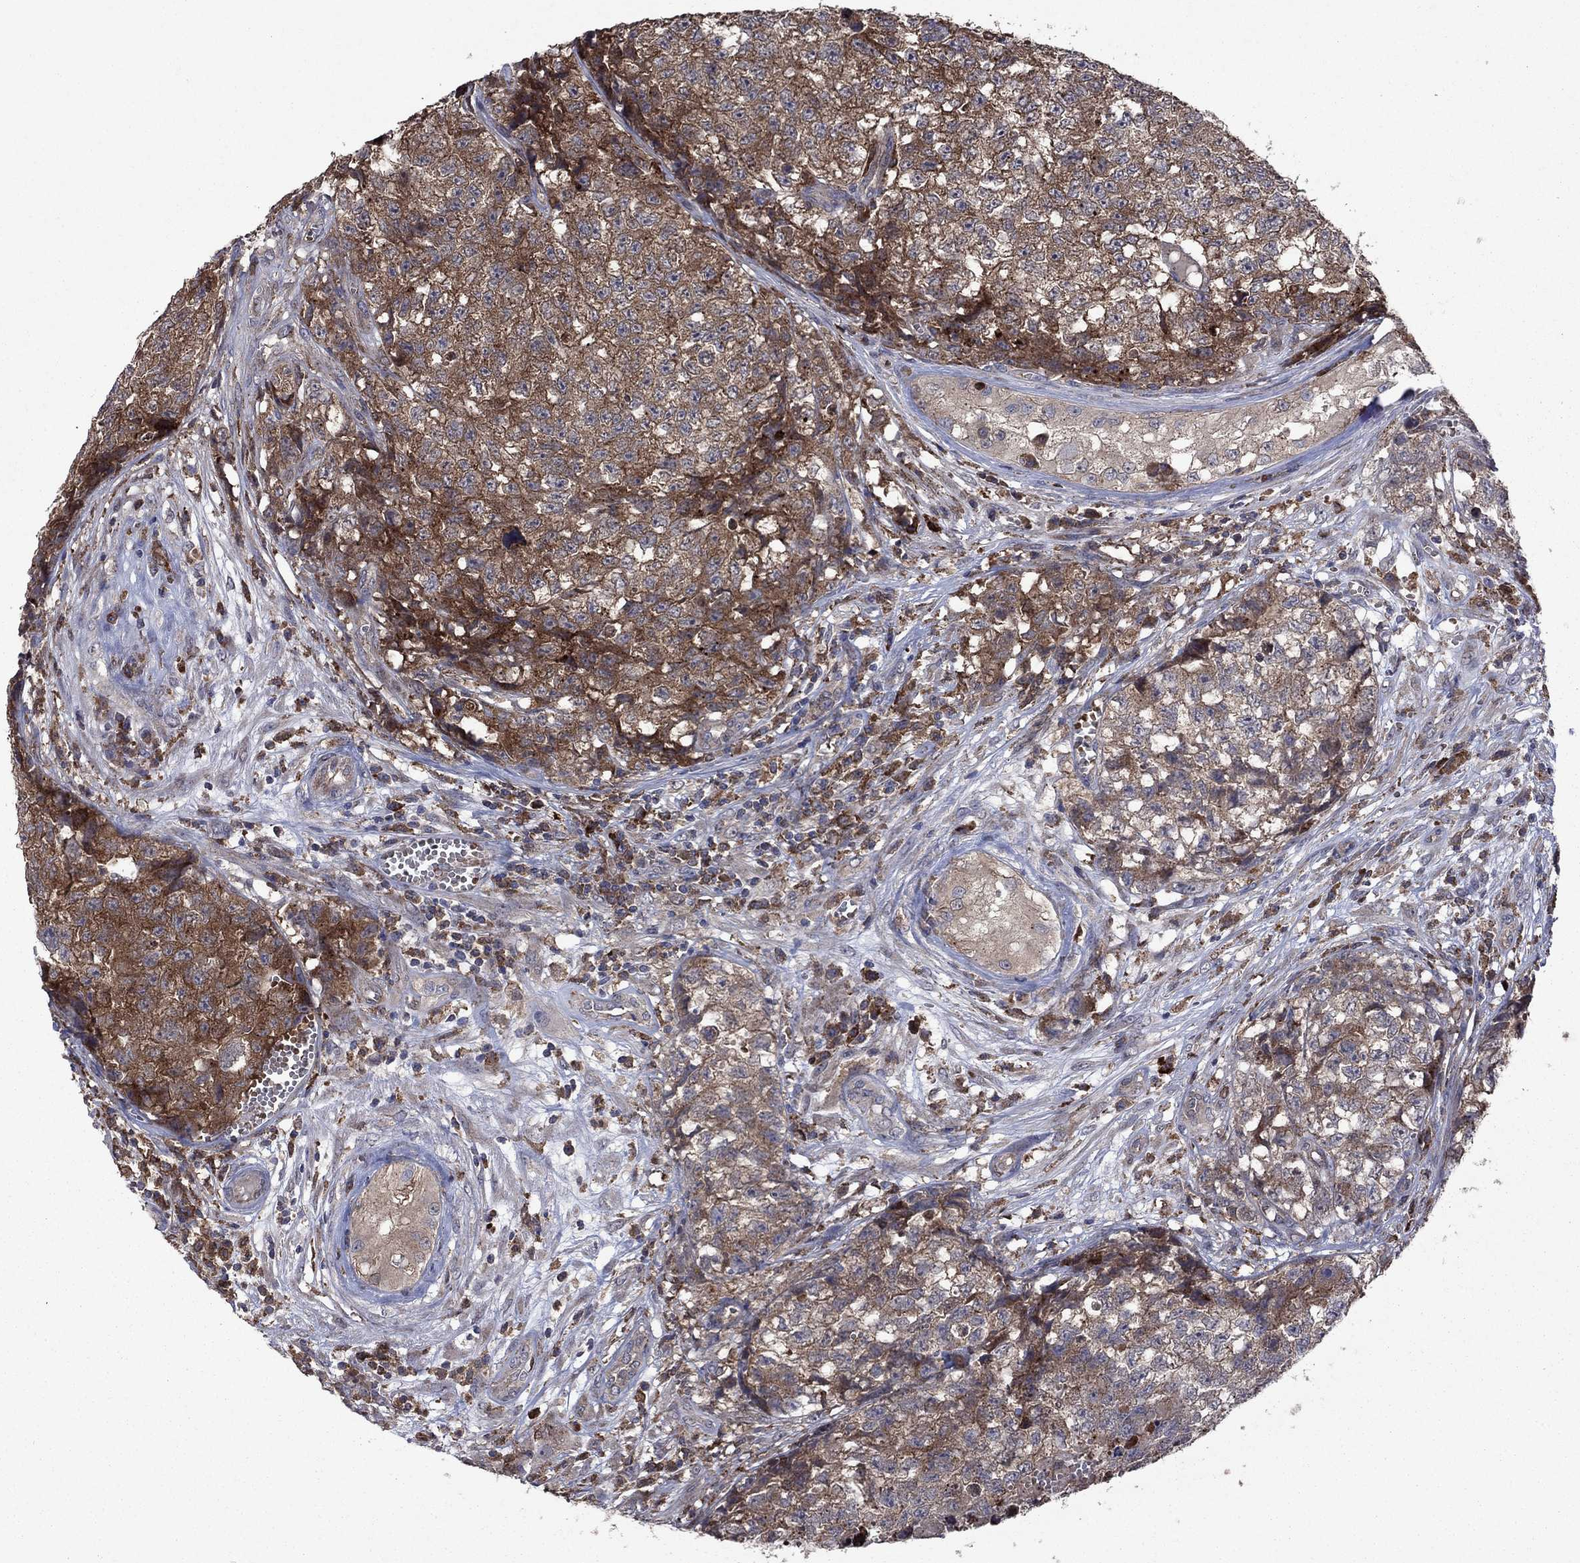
{"staining": {"intensity": "moderate", "quantity": ">75%", "location": "cytoplasmic/membranous"}, "tissue": "testis cancer", "cell_type": "Tumor cells", "image_type": "cancer", "snomed": [{"axis": "morphology", "description": "Seminoma, NOS"}, {"axis": "morphology", "description": "Carcinoma, Embryonal, NOS"}, {"axis": "topography", "description": "Testis"}], "caption": "Moderate cytoplasmic/membranous expression for a protein is identified in approximately >75% of tumor cells of testis cancer using IHC.", "gene": "MEA1", "patient": {"sex": "male", "age": 22}}